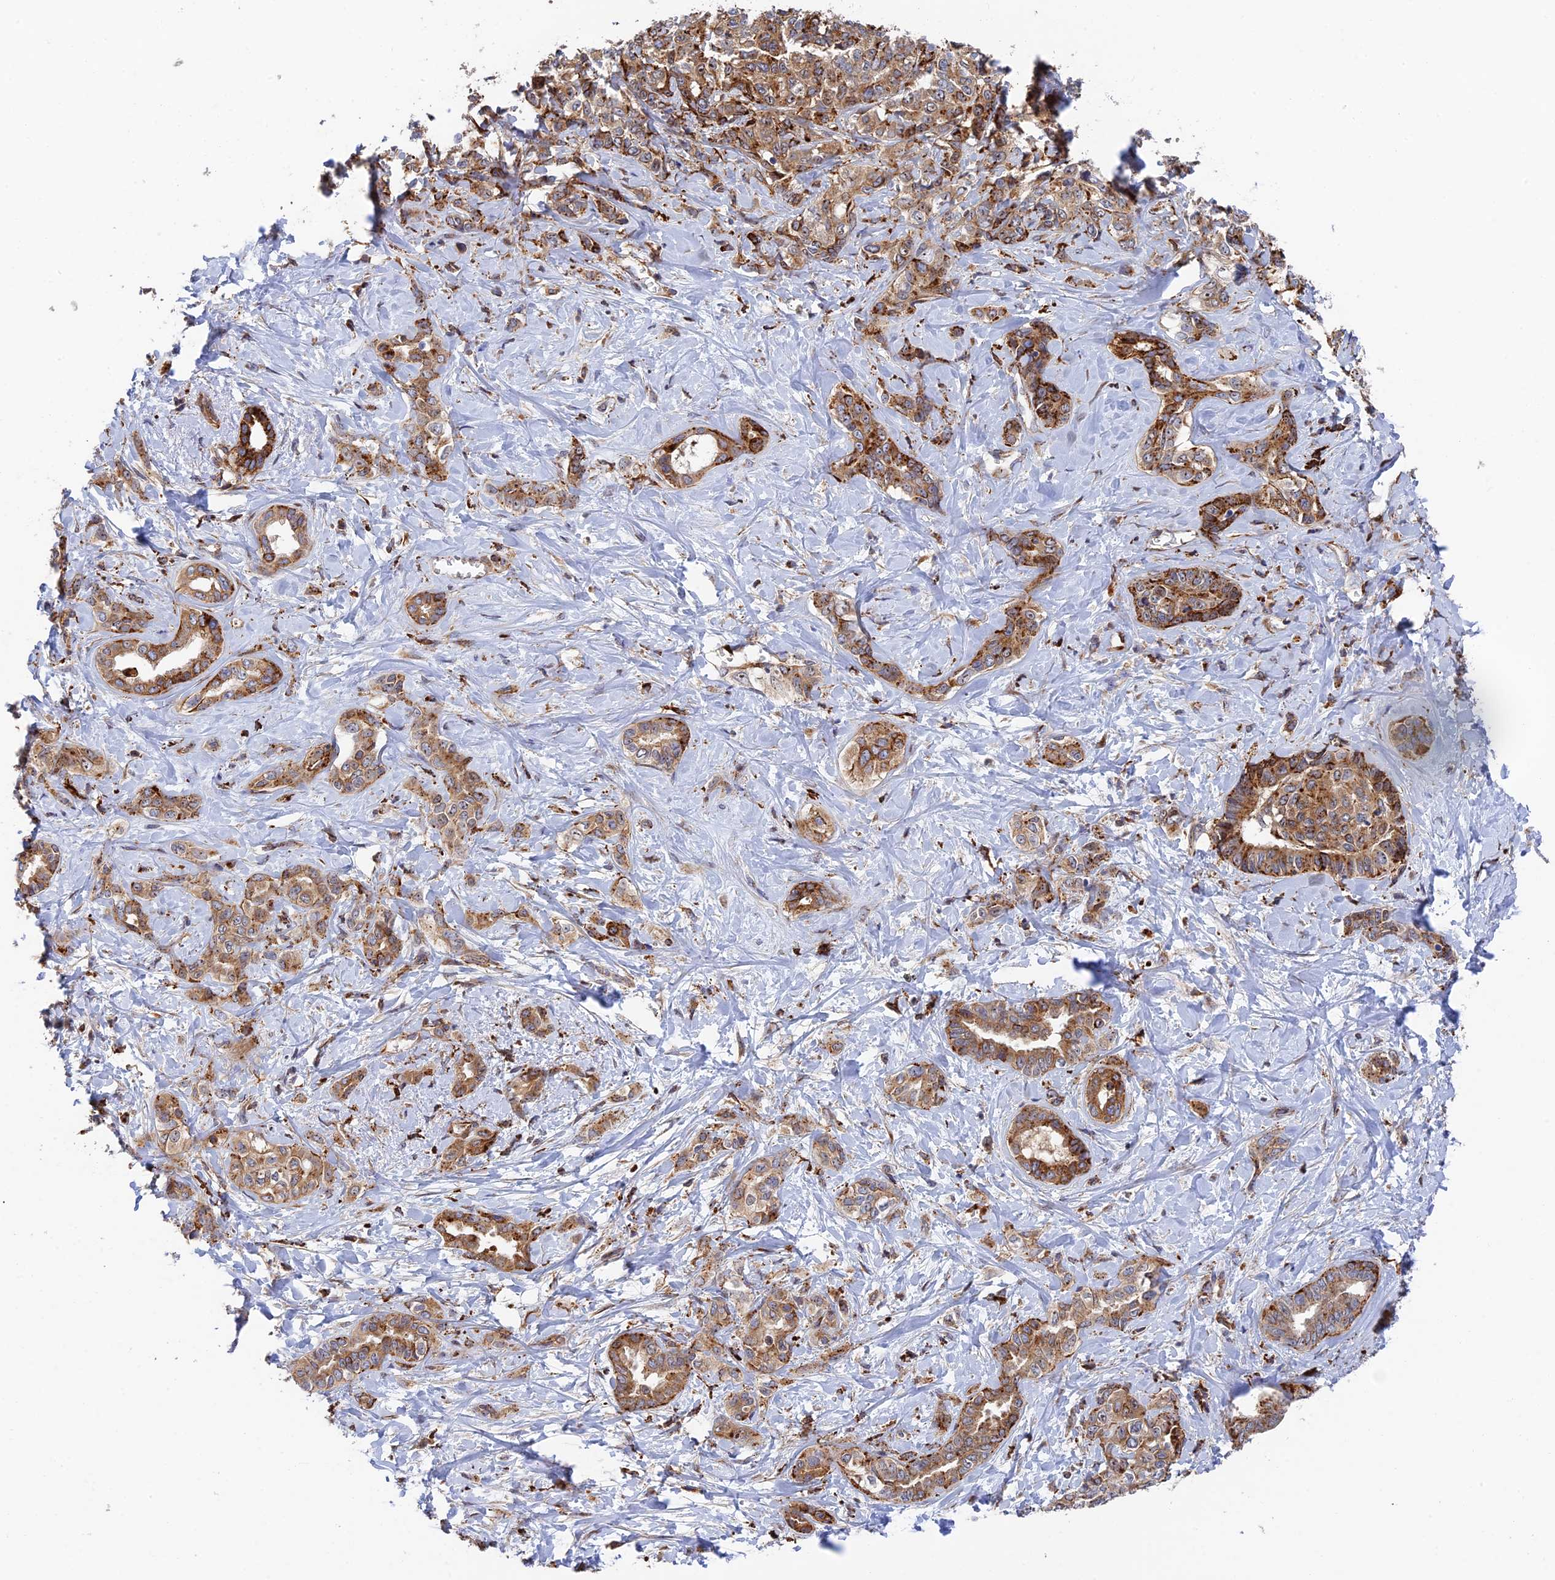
{"staining": {"intensity": "moderate", "quantity": ">75%", "location": "cytoplasmic/membranous"}, "tissue": "liver cancer", "cell_type": "Tumor cells", "image_type": "cancer", "snomed": [{"axis": "morphology", "description": "Cholangiocarcinoma"}, {"axis": "topography", "description": "Liver"}], "caption": "Immunohistochemical staining of liver cancer (cholangiocarcinoma) demonstrates moderate cytoplasmic/membranous protein expression in approximately >75% of tumor cells.", "gene": "PPP2R3C", "patient": {"sex": "female", "age": 77}}